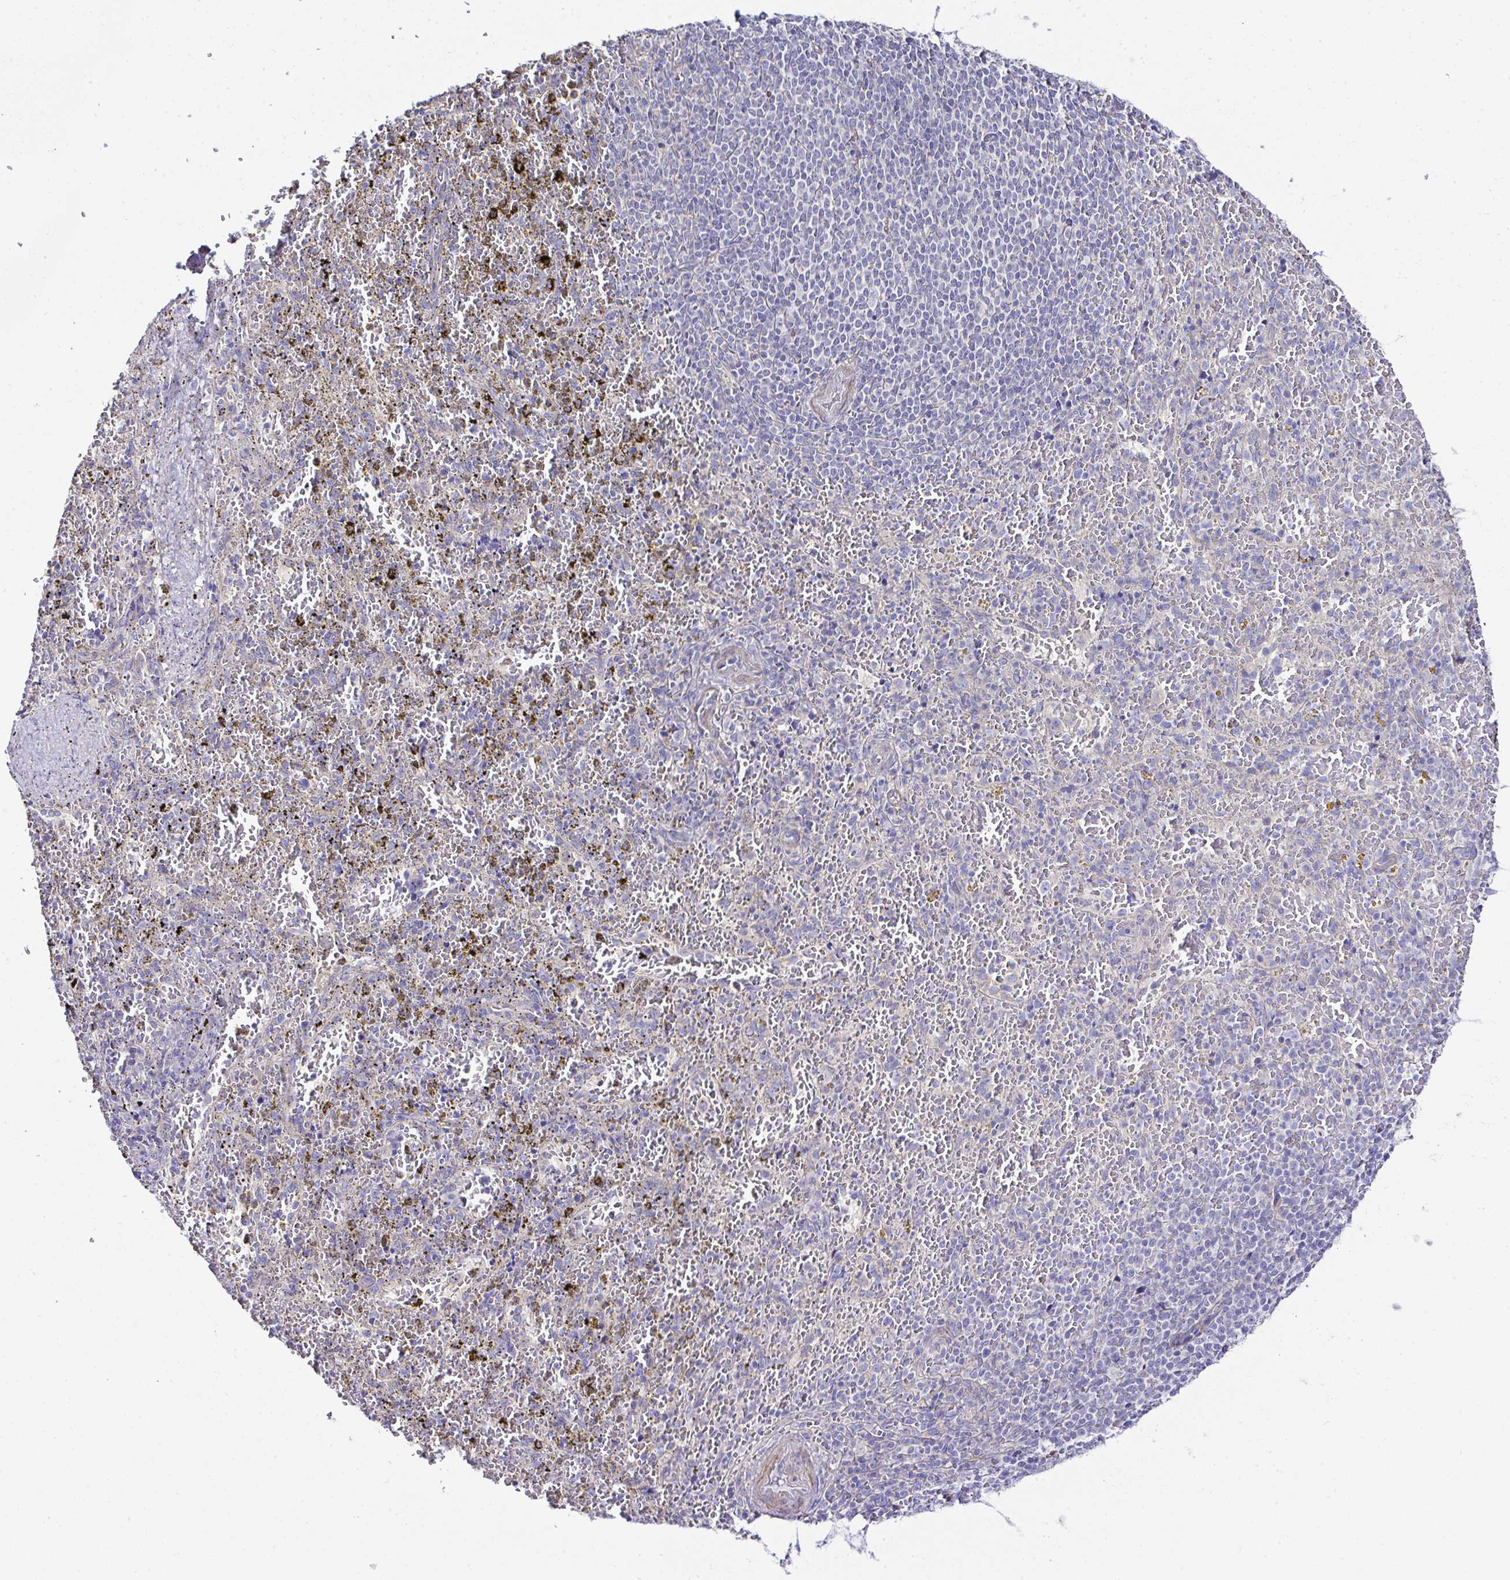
{"staining": {"intensity": "negative", "quantity": "none", "location": "none"}, "tissue": "spleen", "cell_type": "Cells in red pulp", "image_type": "normal", "snomed": [{"axis": "morphology", "description": "Normal tissue, NOS"}, {"axis": "topography", "description": "Spleen"}], "caption": "IHC photomicrograph of benign spleen stained for a protein (brown), which exhibits no staining in cells in red pulp.", "gene": "OR4P4", "patient": {"sex": "female", "age": 50}}